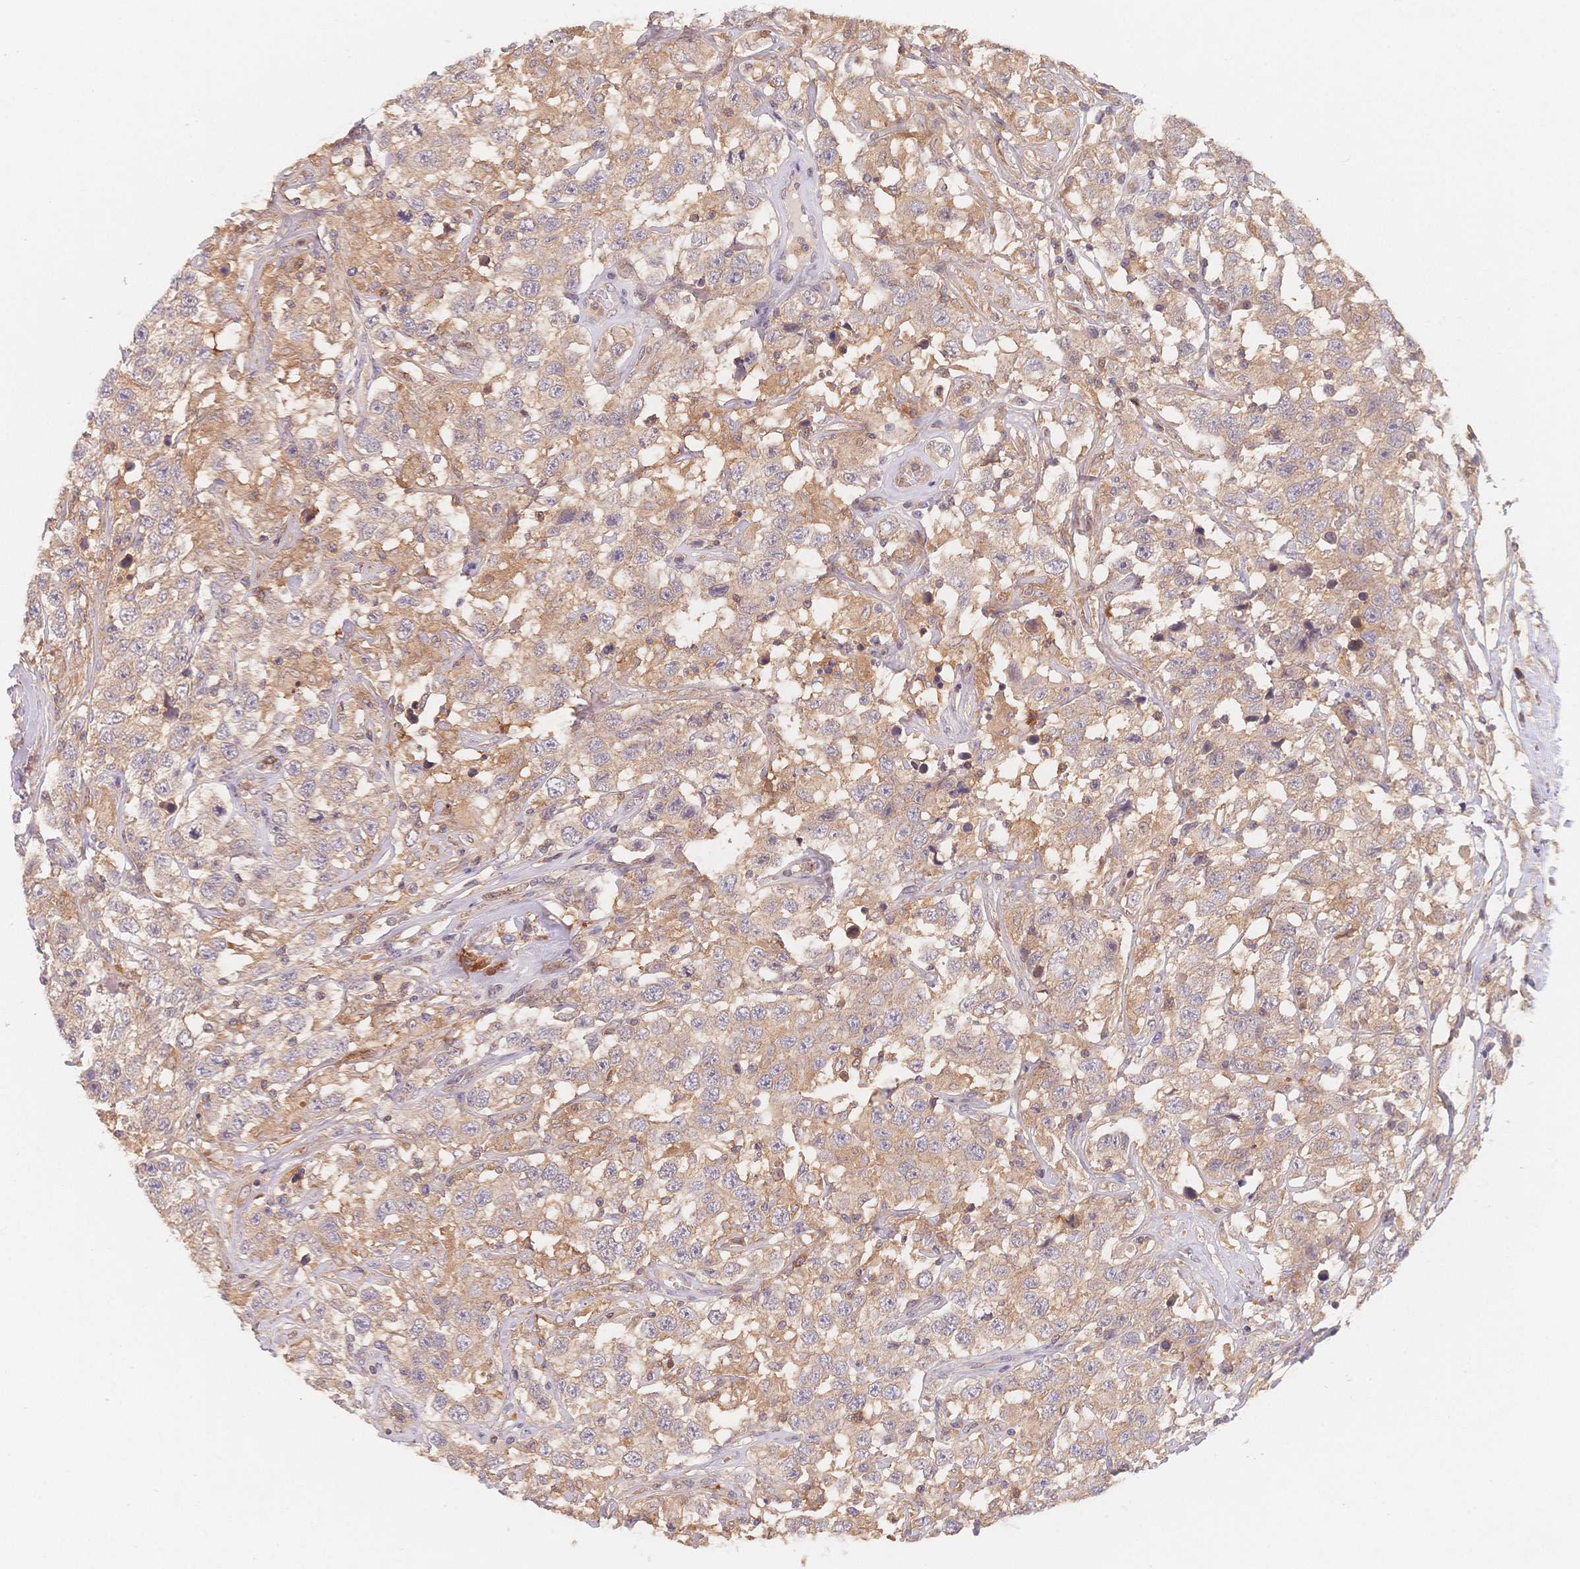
{"staining": {"intensity": "weak", "quantity": "25%-75%", "location": "cytoplasmic/membranous"}, "tissue": "testis cancer", "cell_type": "Tumor cells", "image_type": "cancer", "snomed": [{"axis": "morphology", "description": "Seminoma, NOS"}, {"axis": "topography", "description": "Testis"}], "caption": "Seminoma (testis) stained with DAB IHC displays low levels of weak cytoplasmic/membranous expression in about 25%-75% of tumor cells.", "gene": "C12orf75", "patient": {"sex": "male", "age": 41}}